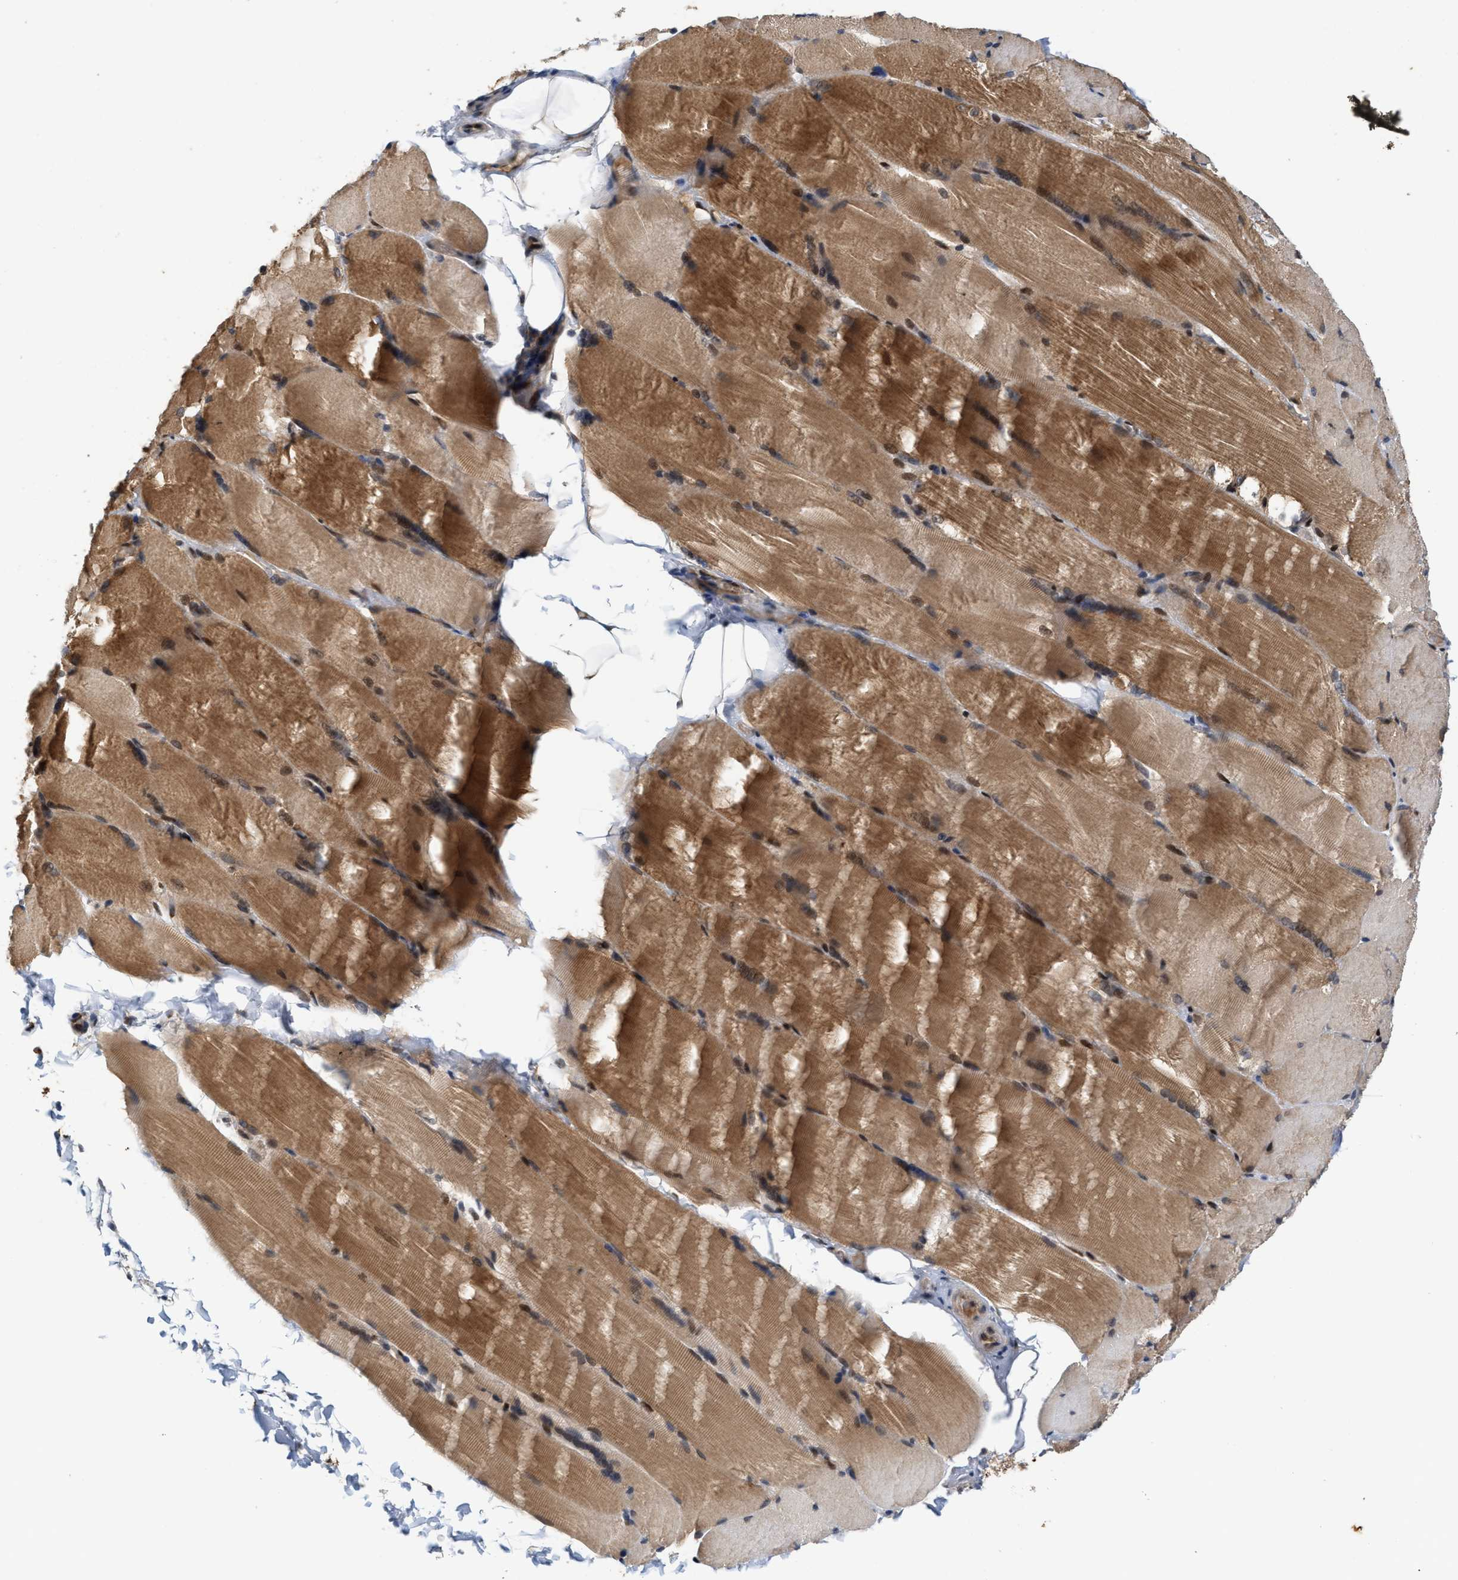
{"staining": {"intensity": "moderate", "quantity": ">75%", "location": "cytoplasmic/membranous,nuclear"}, "tissue": "skeletal muscle", "cell_type": "Myocytes", "image_type": "normal", "snomed": [{"axis": "morphology", "description": "Normal tissue, NOS"}, {"axis": "topography", "description": "Skin"}, {"axis": "topography", "description": "Skeletal muscle"}], "caption": "IHC histopathology image of benign human skeletal muscle stained for a protein (brown), which exhibits medium levels of moderate cytoplasmic/membranous,nuclear staining in approximately >75% of myocytes.", "gene": "TCF4", "patient": {"sex": "male", "age": 83}}